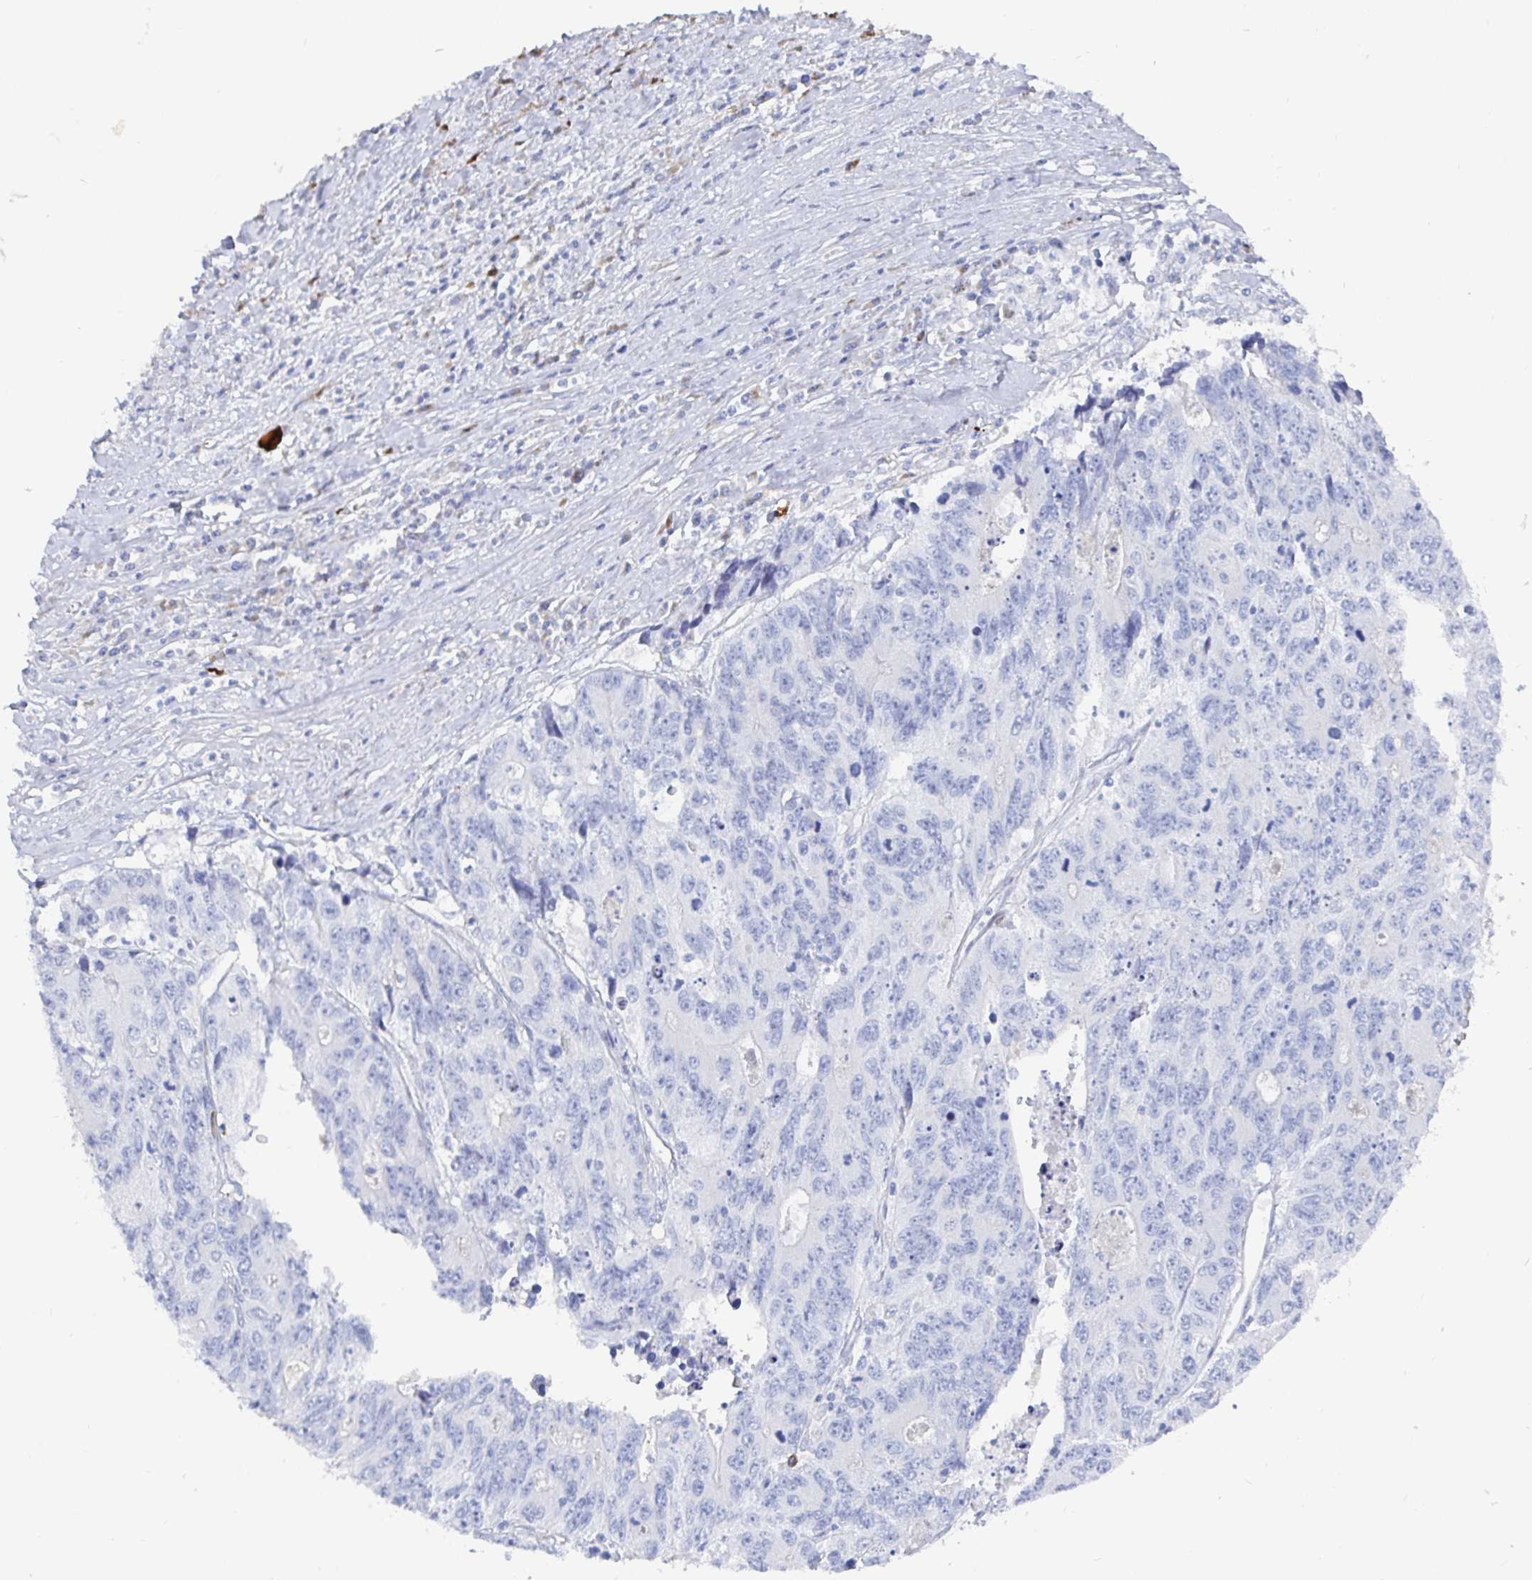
{"staining": {"intensity": "negative", "quantity": "none", "location": "none"}, "tissue": "liver cancer", "cell_type": "Tumor cells", "image_type": "cancer", "snomed": [{"axis": "morphology", "description": "Cholangiocarcinoma"}, {"axis": "topography", "description": "Liver"}], "caption": "Liver cholangiocarcinoma stained for a protein using immunohistochemistry (IHC) shows no staining tumor cells.", "gene": "OR2A4", "patient": {"sex": "male", "age": 65}}